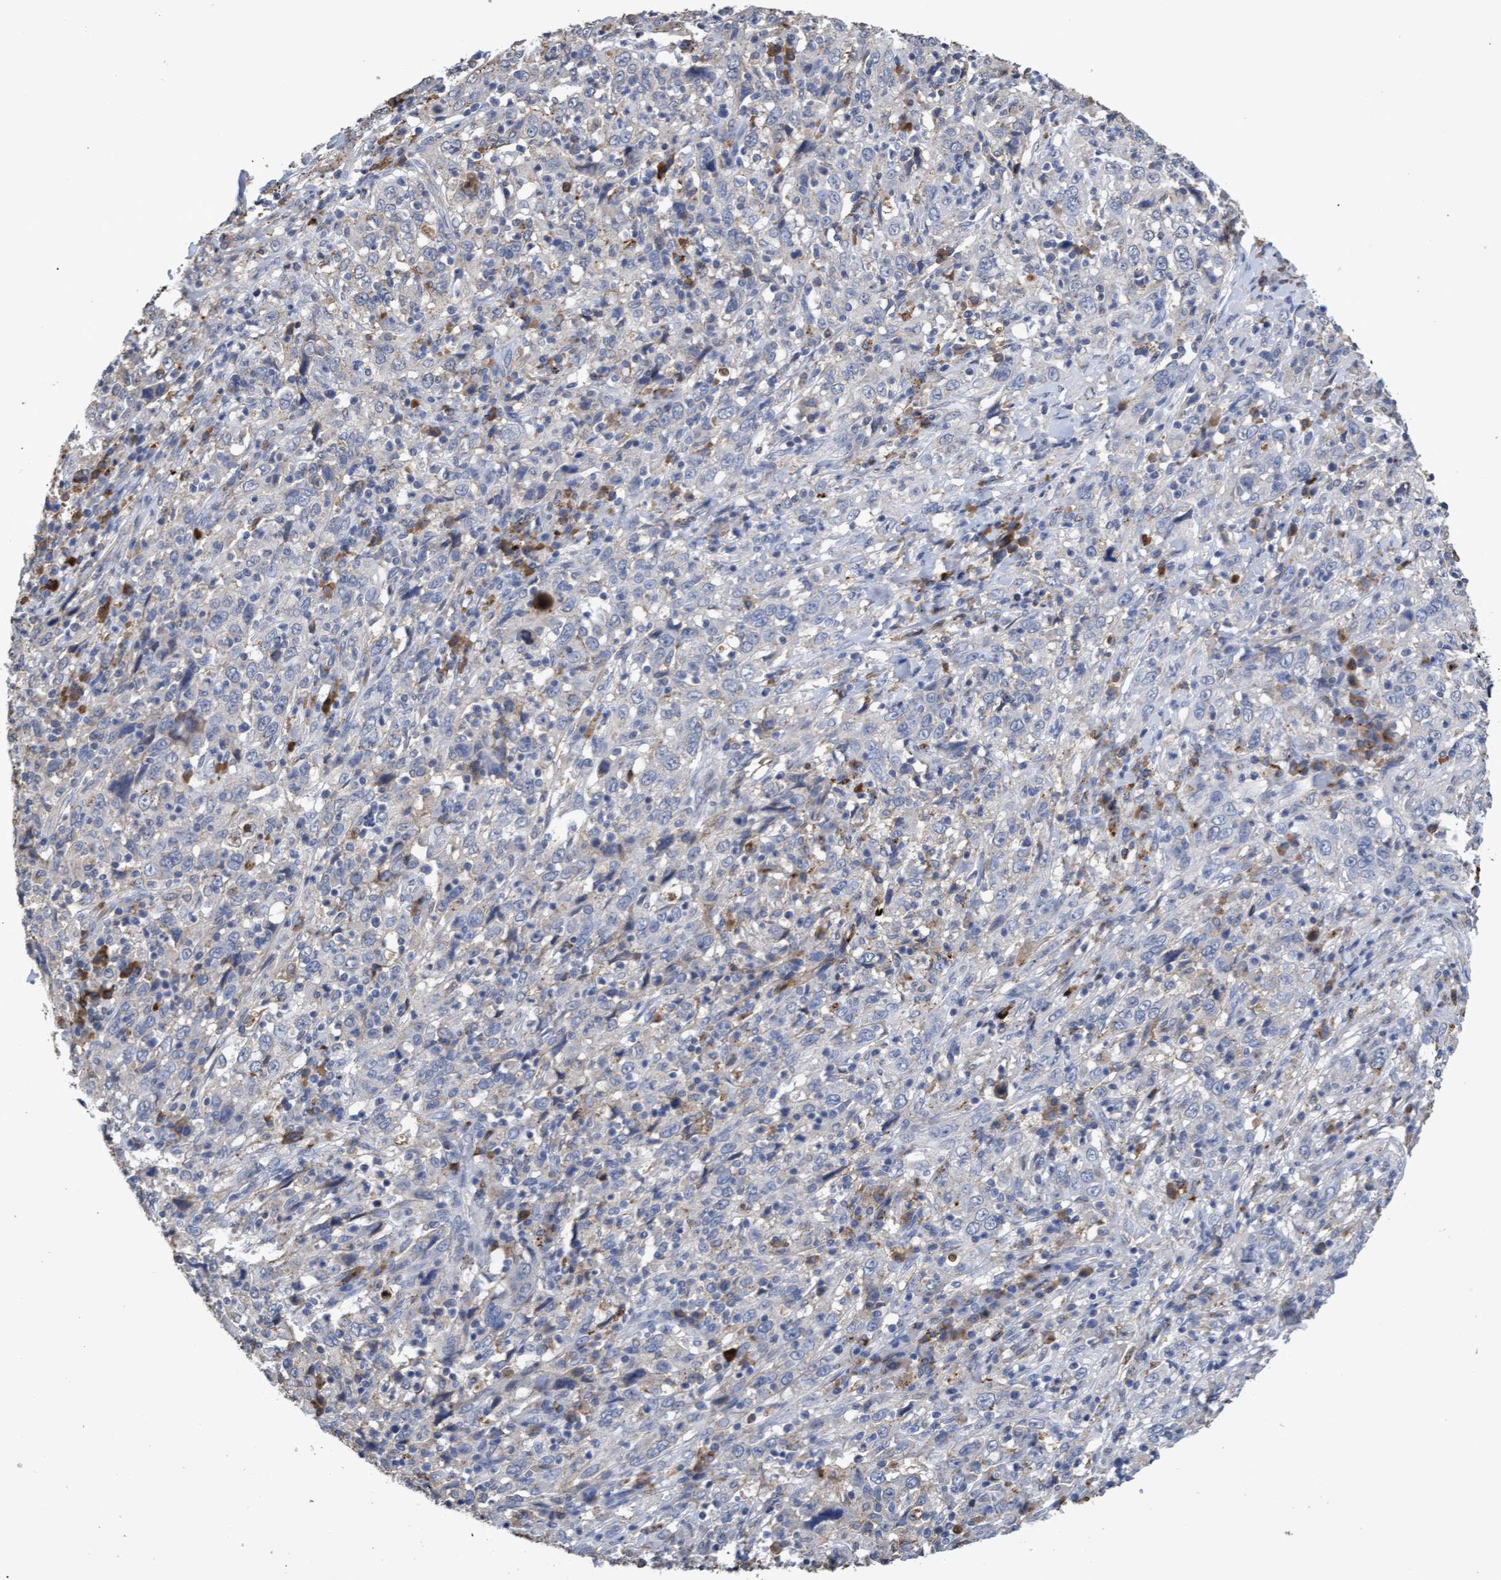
{"staining": {"intensity": "weak", "quantity": "<25%", "location": "cytoplasmic/membranous"}, "tissue": "cervical cancer", "cell_type": "Tumor cells", "image_type": "cancer", "snomed": [{"axis": "morphology", "description": "Squamous cell carcinoma, NOS"}, {"axis": "topography", "description": "Cervix"}], "caption": "Human cervical cancer (squamous cell carcinoma) stained for a protein using immunohistochemistry shows no staining in tumor cells.", "gene": "GPR39", "patient": {"sex": "female", "age": 46}}